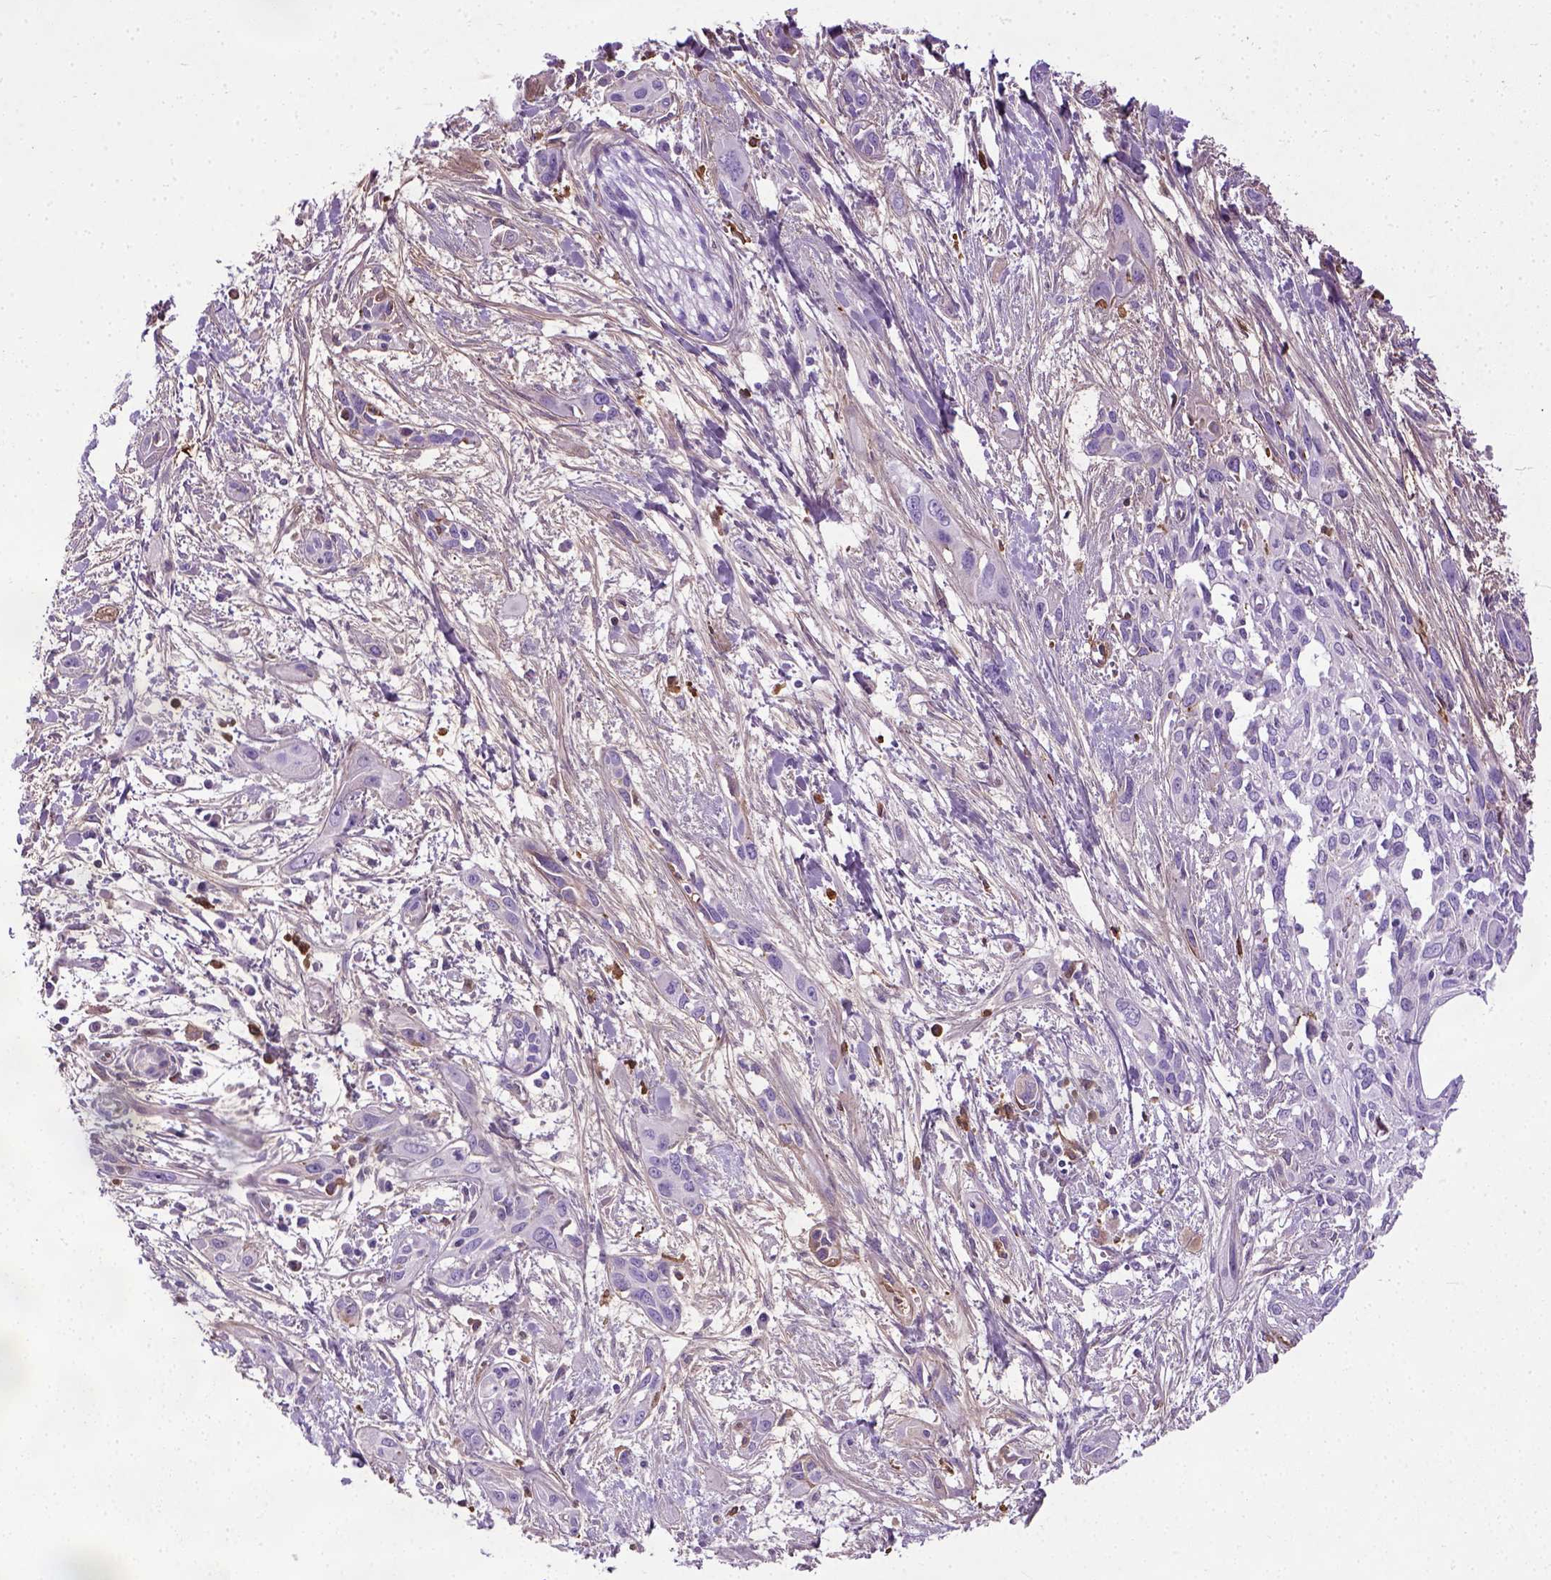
{"staining": {"intensity": "negative", "quantity": "none", "location": "none"}, "tissue": "pancreatic cancer", "cell_type": "Tumor cells", "image_type": "cancer", "snomed": [{"axis": "morphology", "description": "Adenocarcinoma, NOS"}, {"axis": "topography", "description": "Pancreas"}], "caption": "Adenocarcinoma (pancreatic) was stained to show a protein in brown. There is no significant expression in tumor cells.", "gene": "ADAMTS8", "patient": {"sex": "female", "age": 55}}